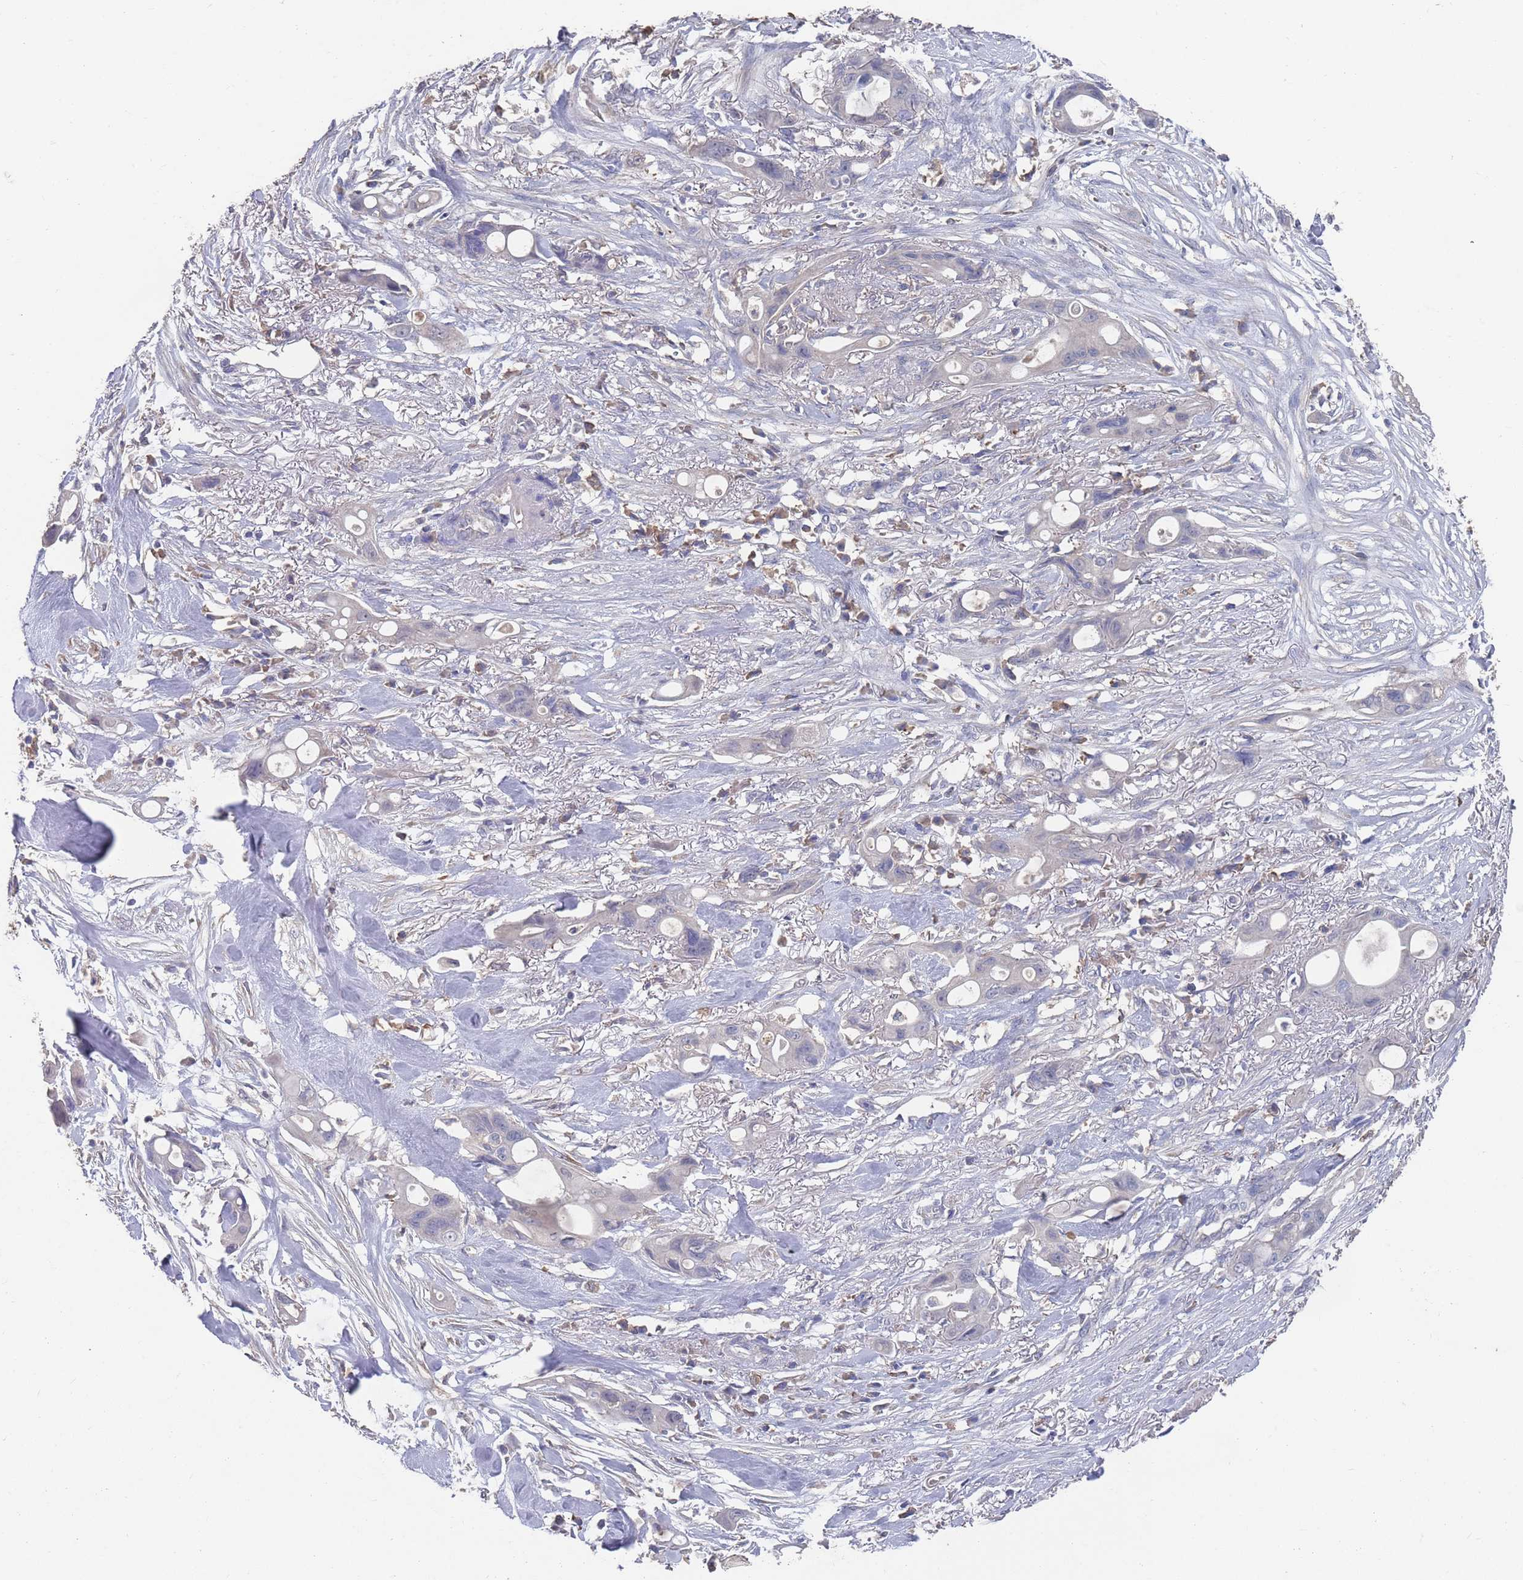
{"staining": {"intensity": "negative", "quantity": "none", "location": "none"}, "tissue": "ovarian cancer", "cell_type": "Tumor cells", "image_type": "cancer", "snomed": [{"axis": "morphology", "description": "Cystadenocarcinoma, mucinous, NOS"}, {"axis": "topography", "description": "Ovary"}], "caption": "Photomicrograph shows no protein staining in tumor cells of ovarian cancer tissue.", "gene": "BTBD18", "patient": {"sex": "female", "age": 70}}